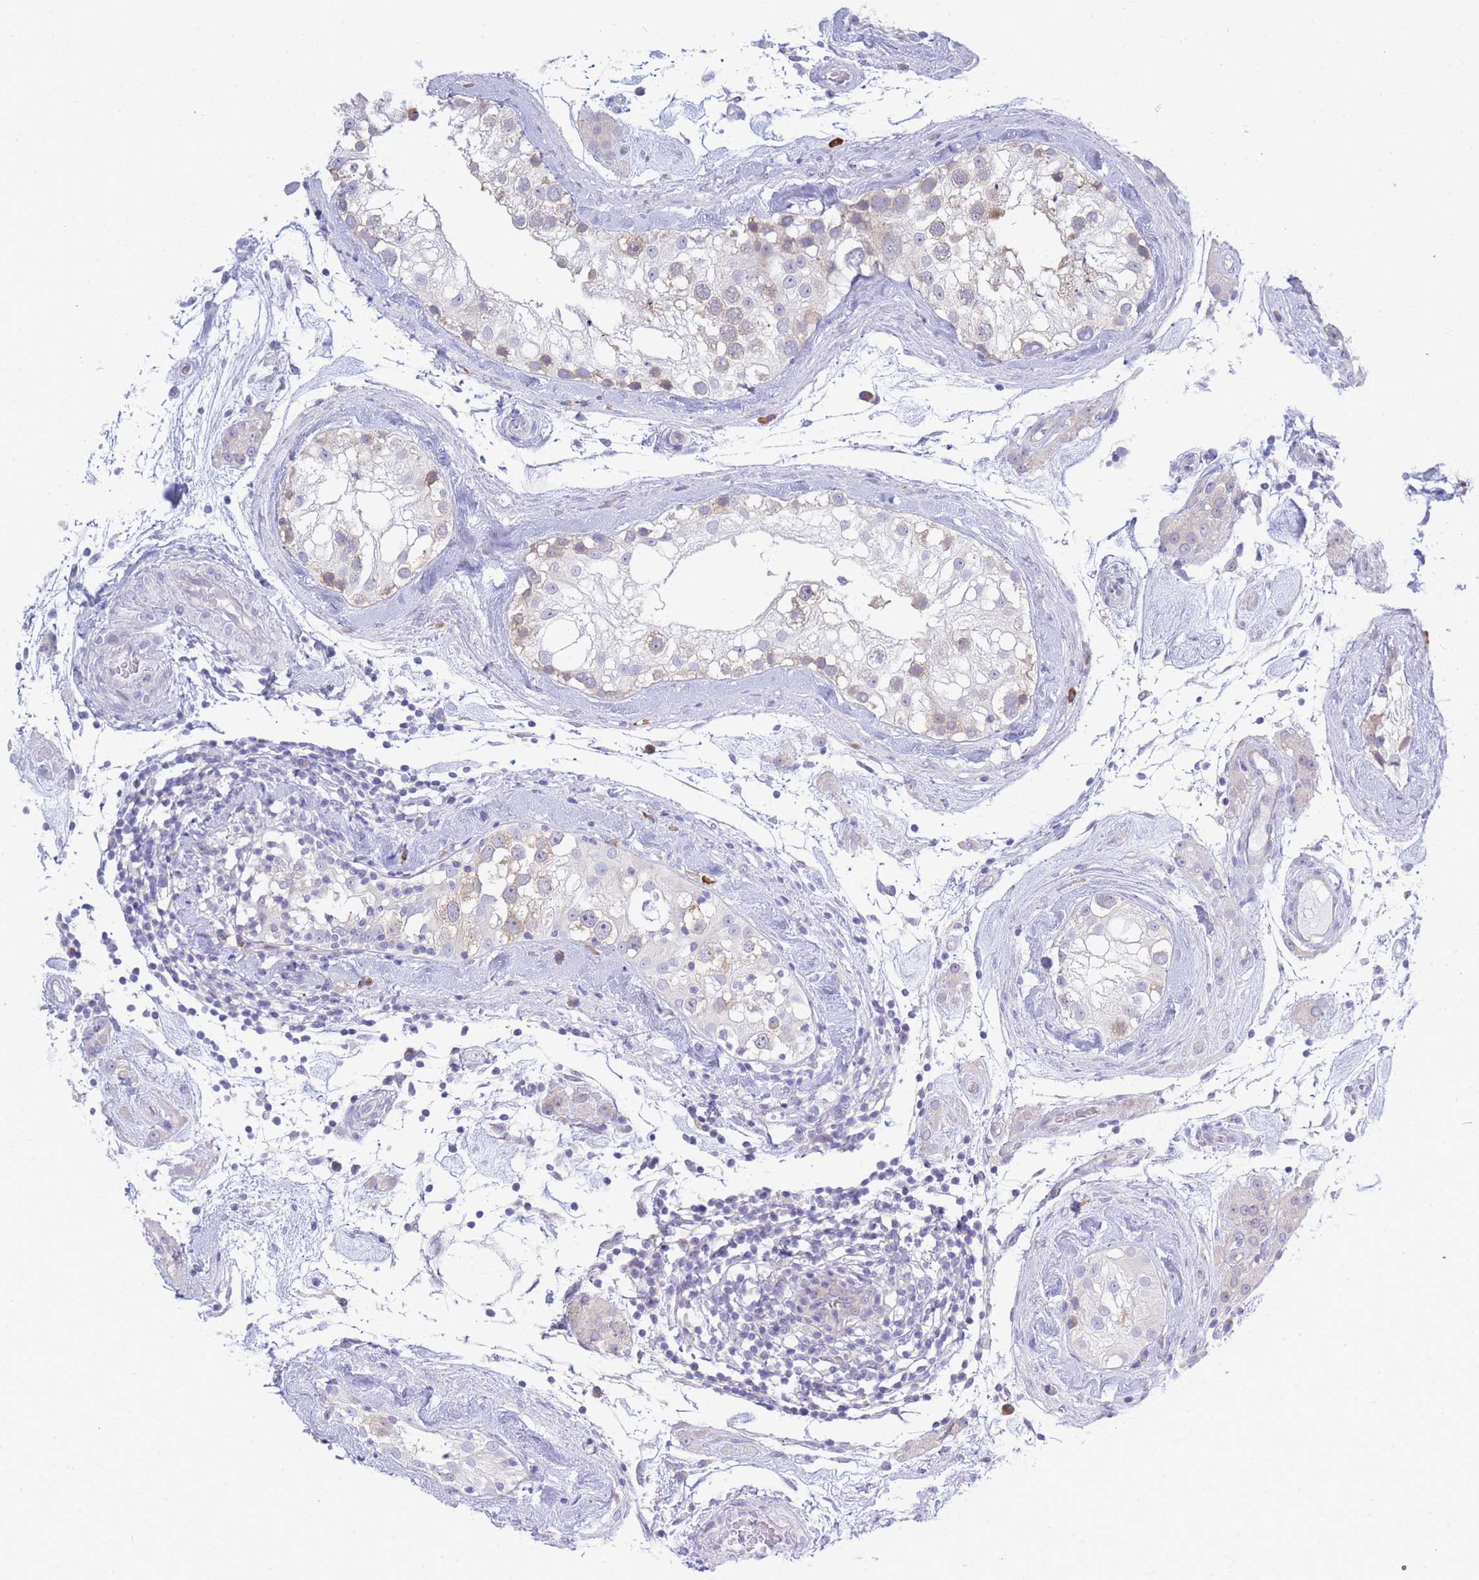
{"staining": {"intensity": "moderate", "quantity": "<25%", "location": "cytoplasmic/membranous"}, "tissue": "testis", "cell_type": "Cells in seminiferous ducts", "image_type": "normal", "snomed": [{"axis": "morphology", "description": "Normal tissue, NOS"}, {"axis": "topography", "description": "Testis"}], "caption": "Testis stained with DAB immunohistochemistry (IHC) demonstrates low levels of moderate cytoplasmic/membranous staining in about <25% of cells in seminiferous ducts.", "gene": "ZNF510", "patient": {"sex": "male", "age": 46}}